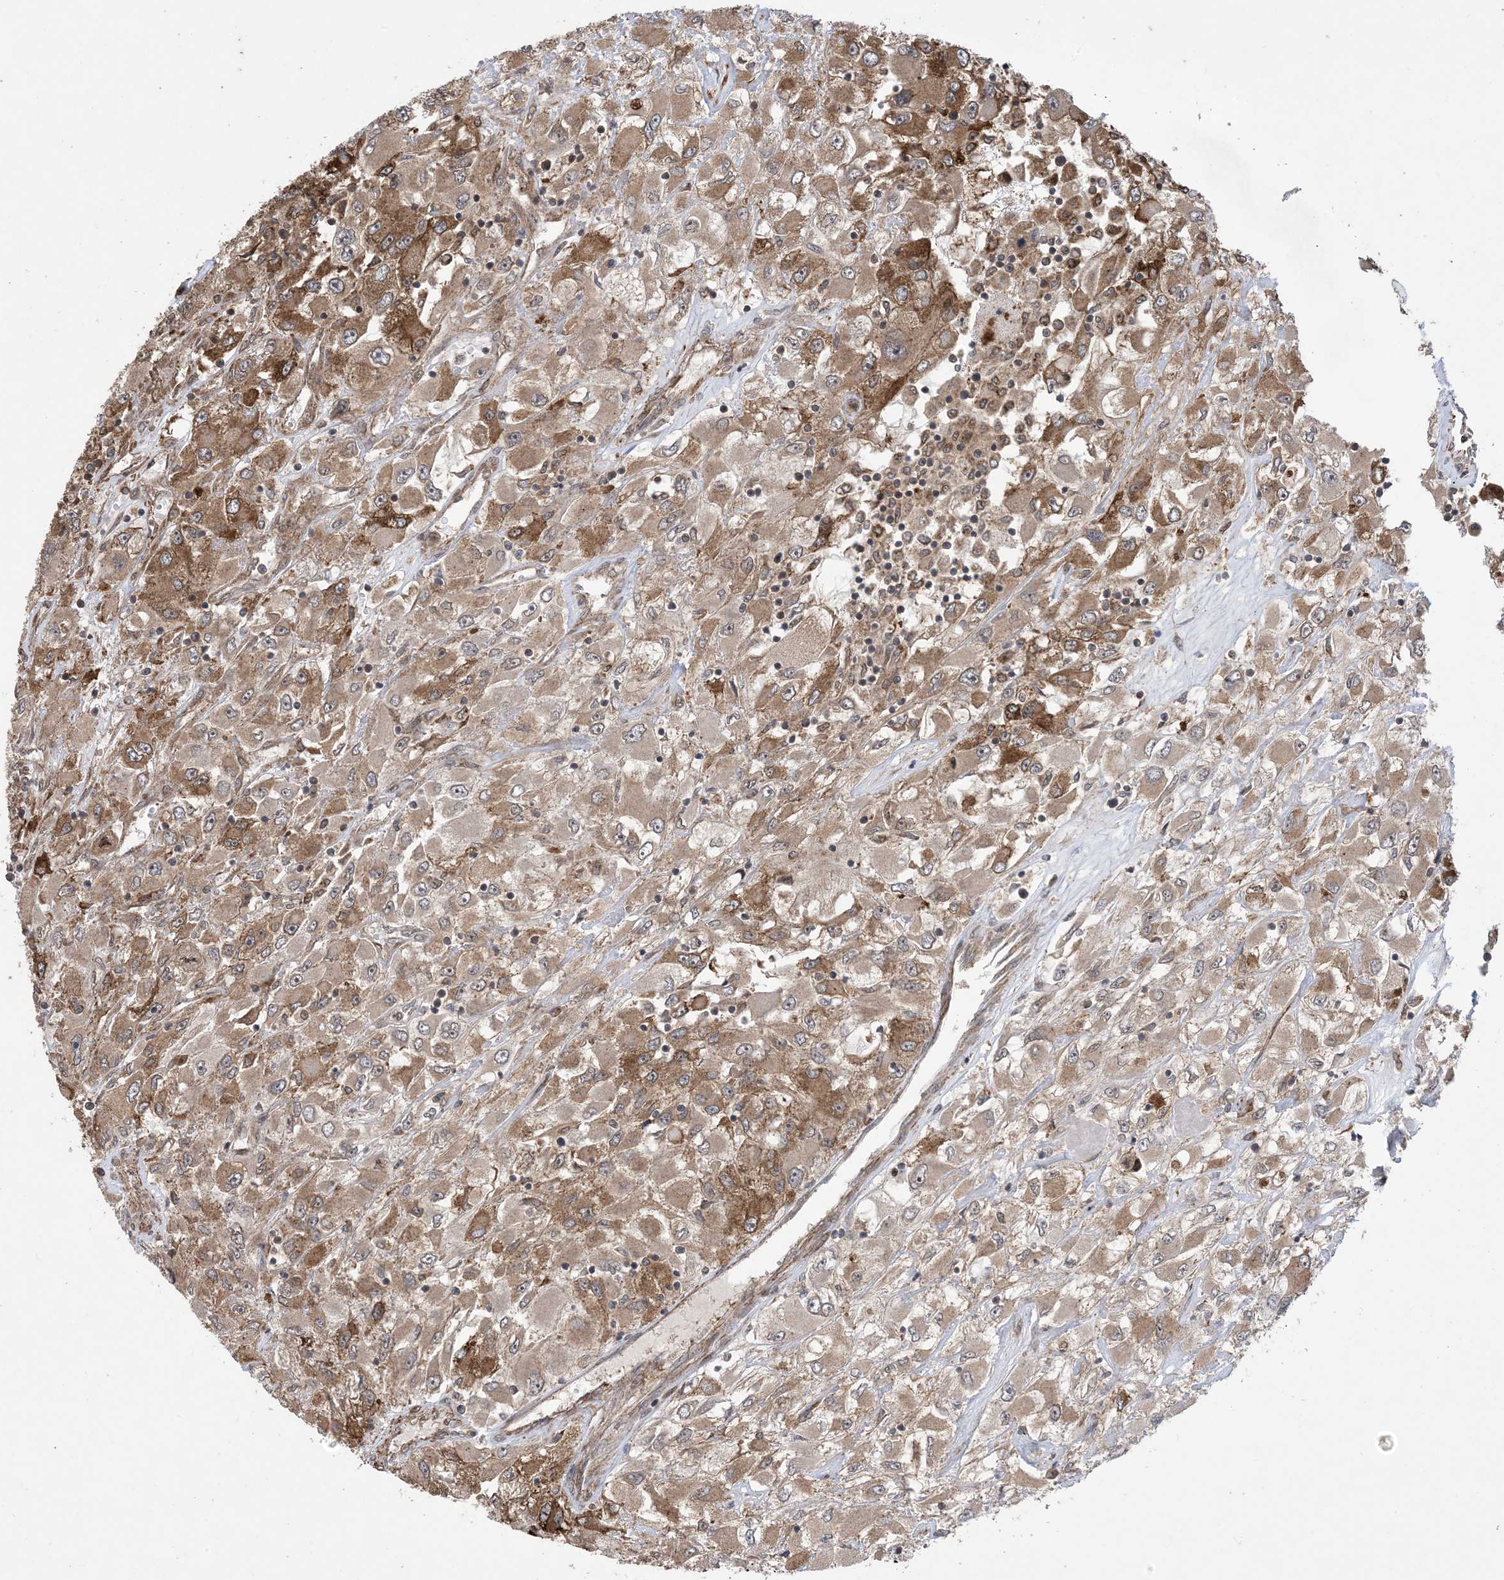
{"staining": {"intensity": "moderate", "quantity": ">75%", "location": "cytoplasmic/membranous"}, "tissue": "renal cancer", "cell_type": "Tumor cells", "image_type": "cancer", "snomed": [{"axis": "morphology", "description": "Adenocarcinoma, NOS"}, {"axis": "topography", "description": "Kidney"}], "caption": "Renal cancer (adenocarcinoma) tissue demonstrates moderate cytoplasmic/membranous staining in about >75% of tumor cells, visualized by immunohistochemistry. (Stains: DAB in brown, nuclei in blue, Microscopy: brightfield microscopy at high magnification).", "gene": "ZNF511", "patient": {"sex": "female", "age": 52}}